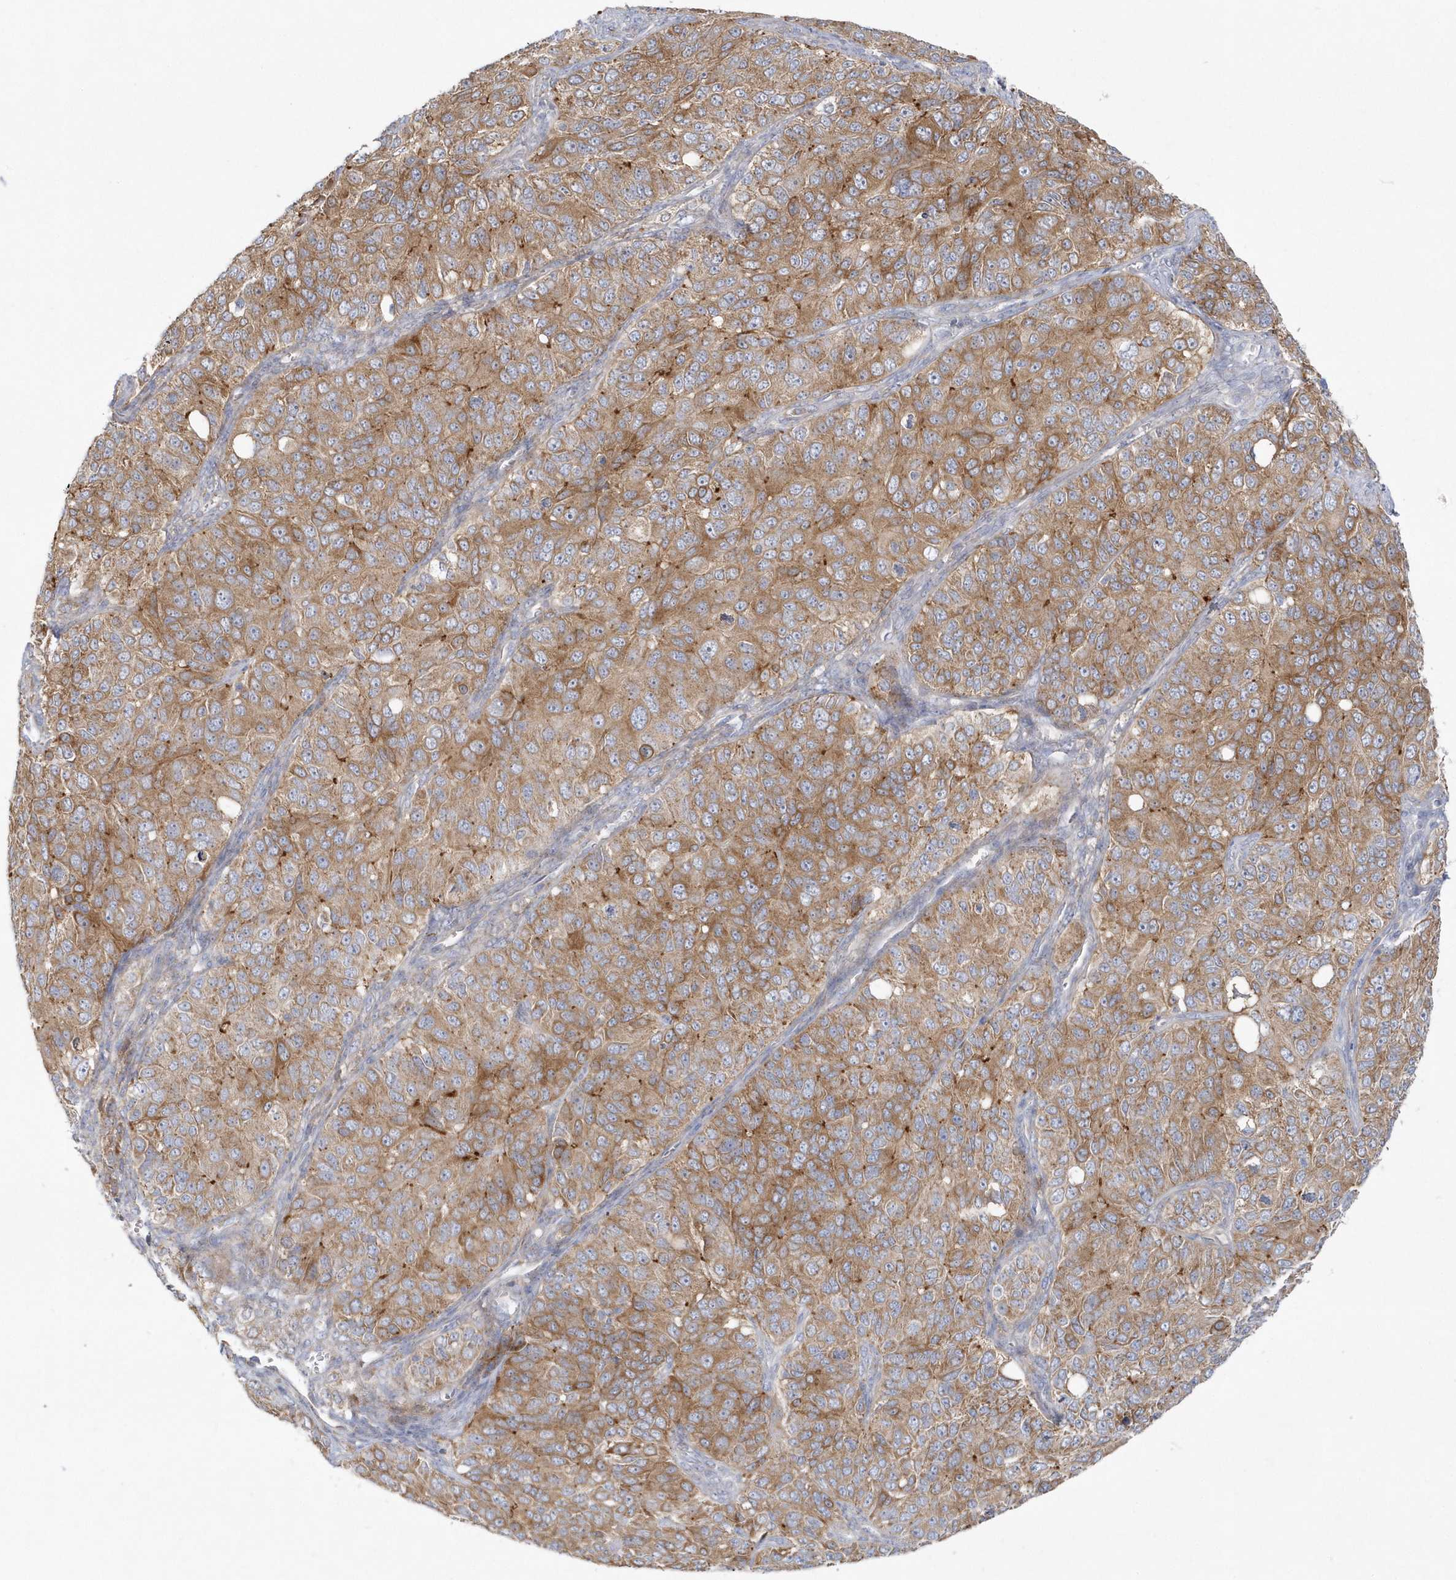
{"staining": {"intensity": "moderate", "quantity": ">75%", "location": "cytoplasmic/membranous"}, "tissue": "ovarian cancer", "cell_type": "Tumor cells", "image_type": "cancer", "snomed": [{"axis": "morphology", "description": "Carcinoma, endometroid"}, {"axis": "topography", "description": "Ovary"}], "caption": "A brown stain highlights moderate cytoplasmic/membranous expression of a protein in ovarian endometroid carcinoma tumor cells. (IHC, brightfield microscopy, high magnification).", "gene": "DNAJC18", "patient": {"sex": "female", "age": 51}}